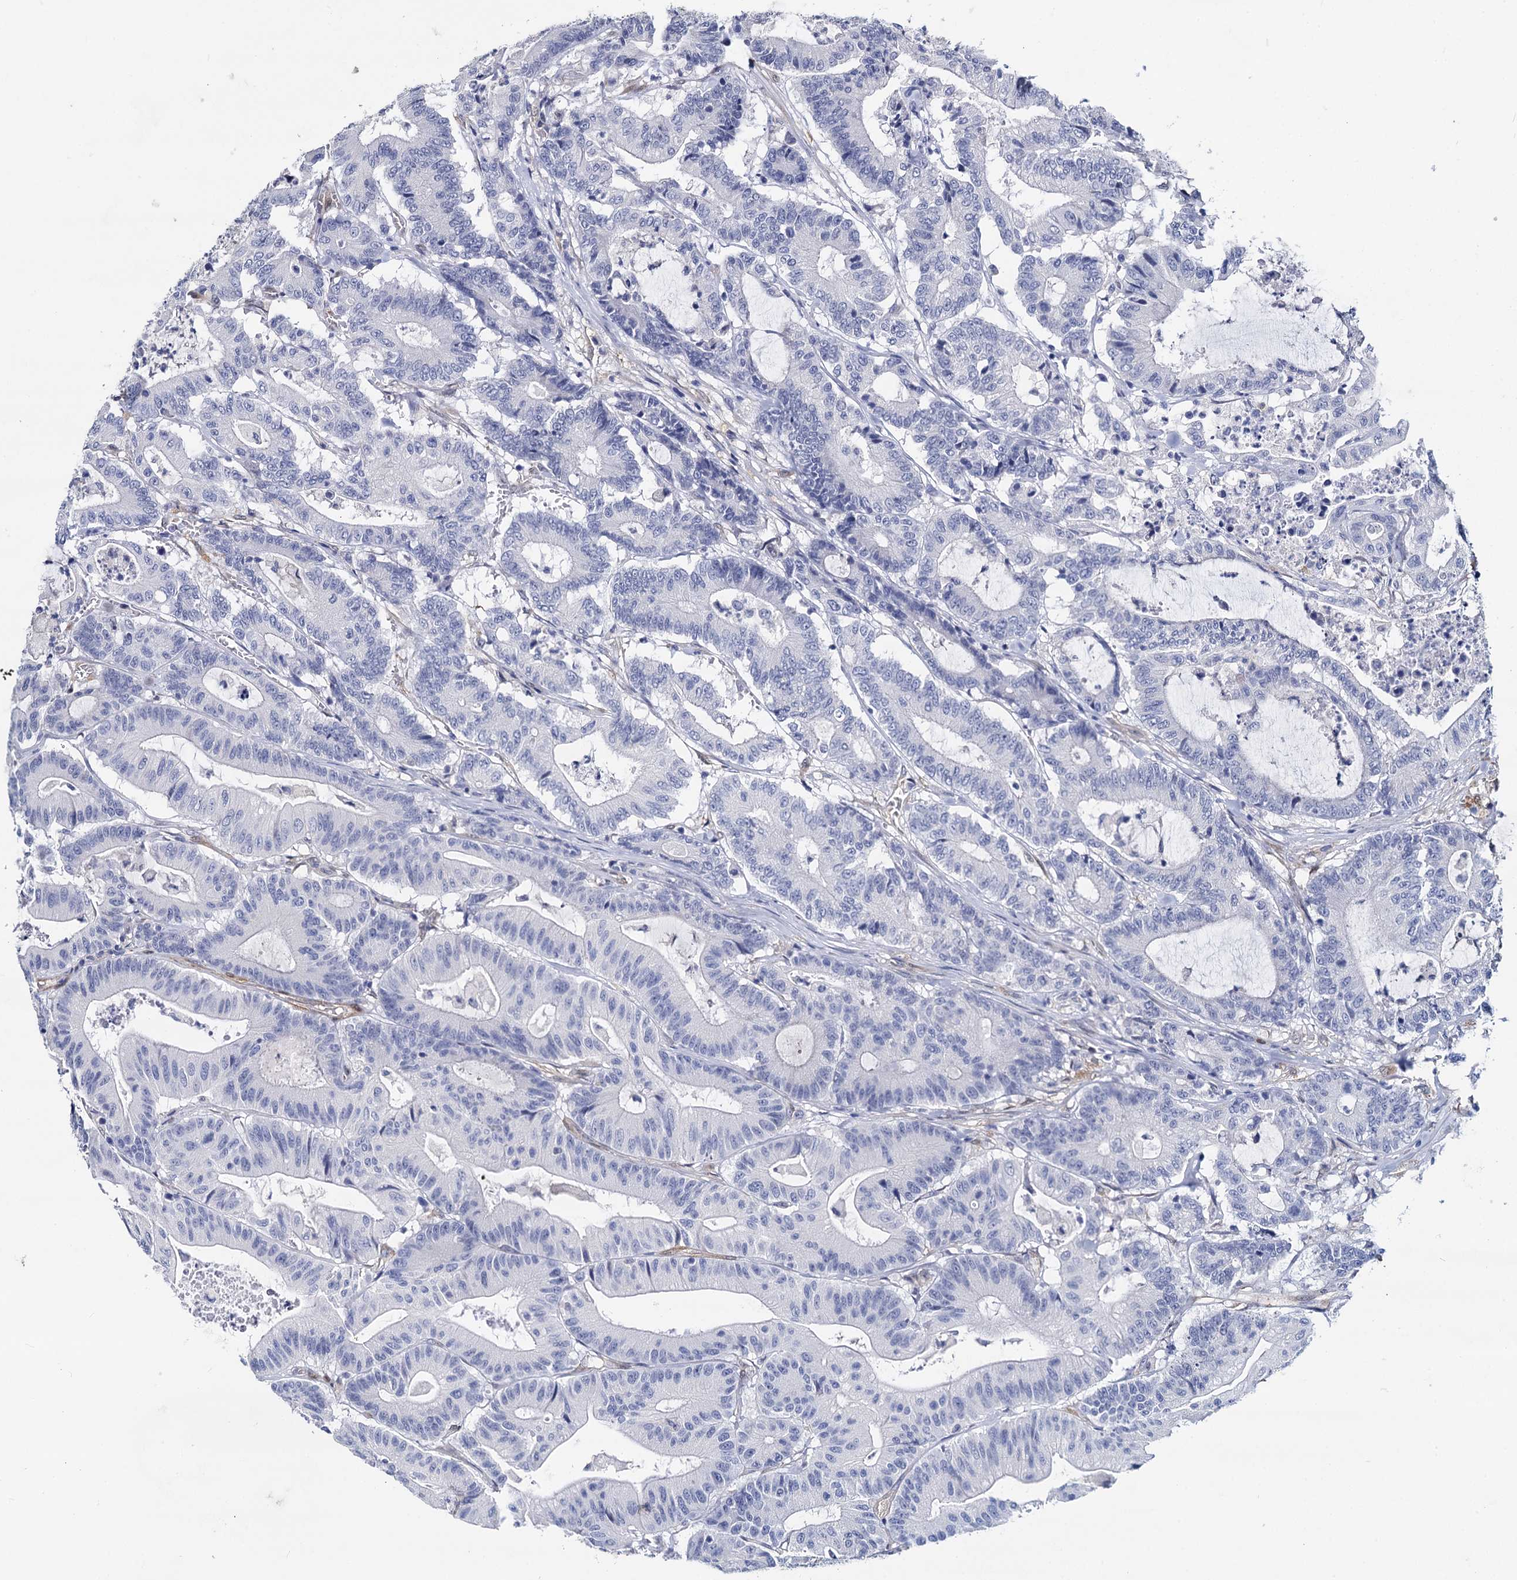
{"staining": {"intensity": "negative", "quantity": "none", "location": "none"}, "tissue": "colorectal cancer", "cell_type": "Tumor cells", "image_type": "cancer", "snomed": [{"axis": "morphology", "description": "Adenocarcinoma, NOS"}, {"axis": "topography", "description": "Colon"}], "caption": "A high-resolution histopathology image shows immunohistochemistry (IHC) staining of colorectal adenocarcinoma, which reveals no significant expression in tumor cells.", "gene": "GSTM3", "patient": {"sex": "female", "age": 84}}